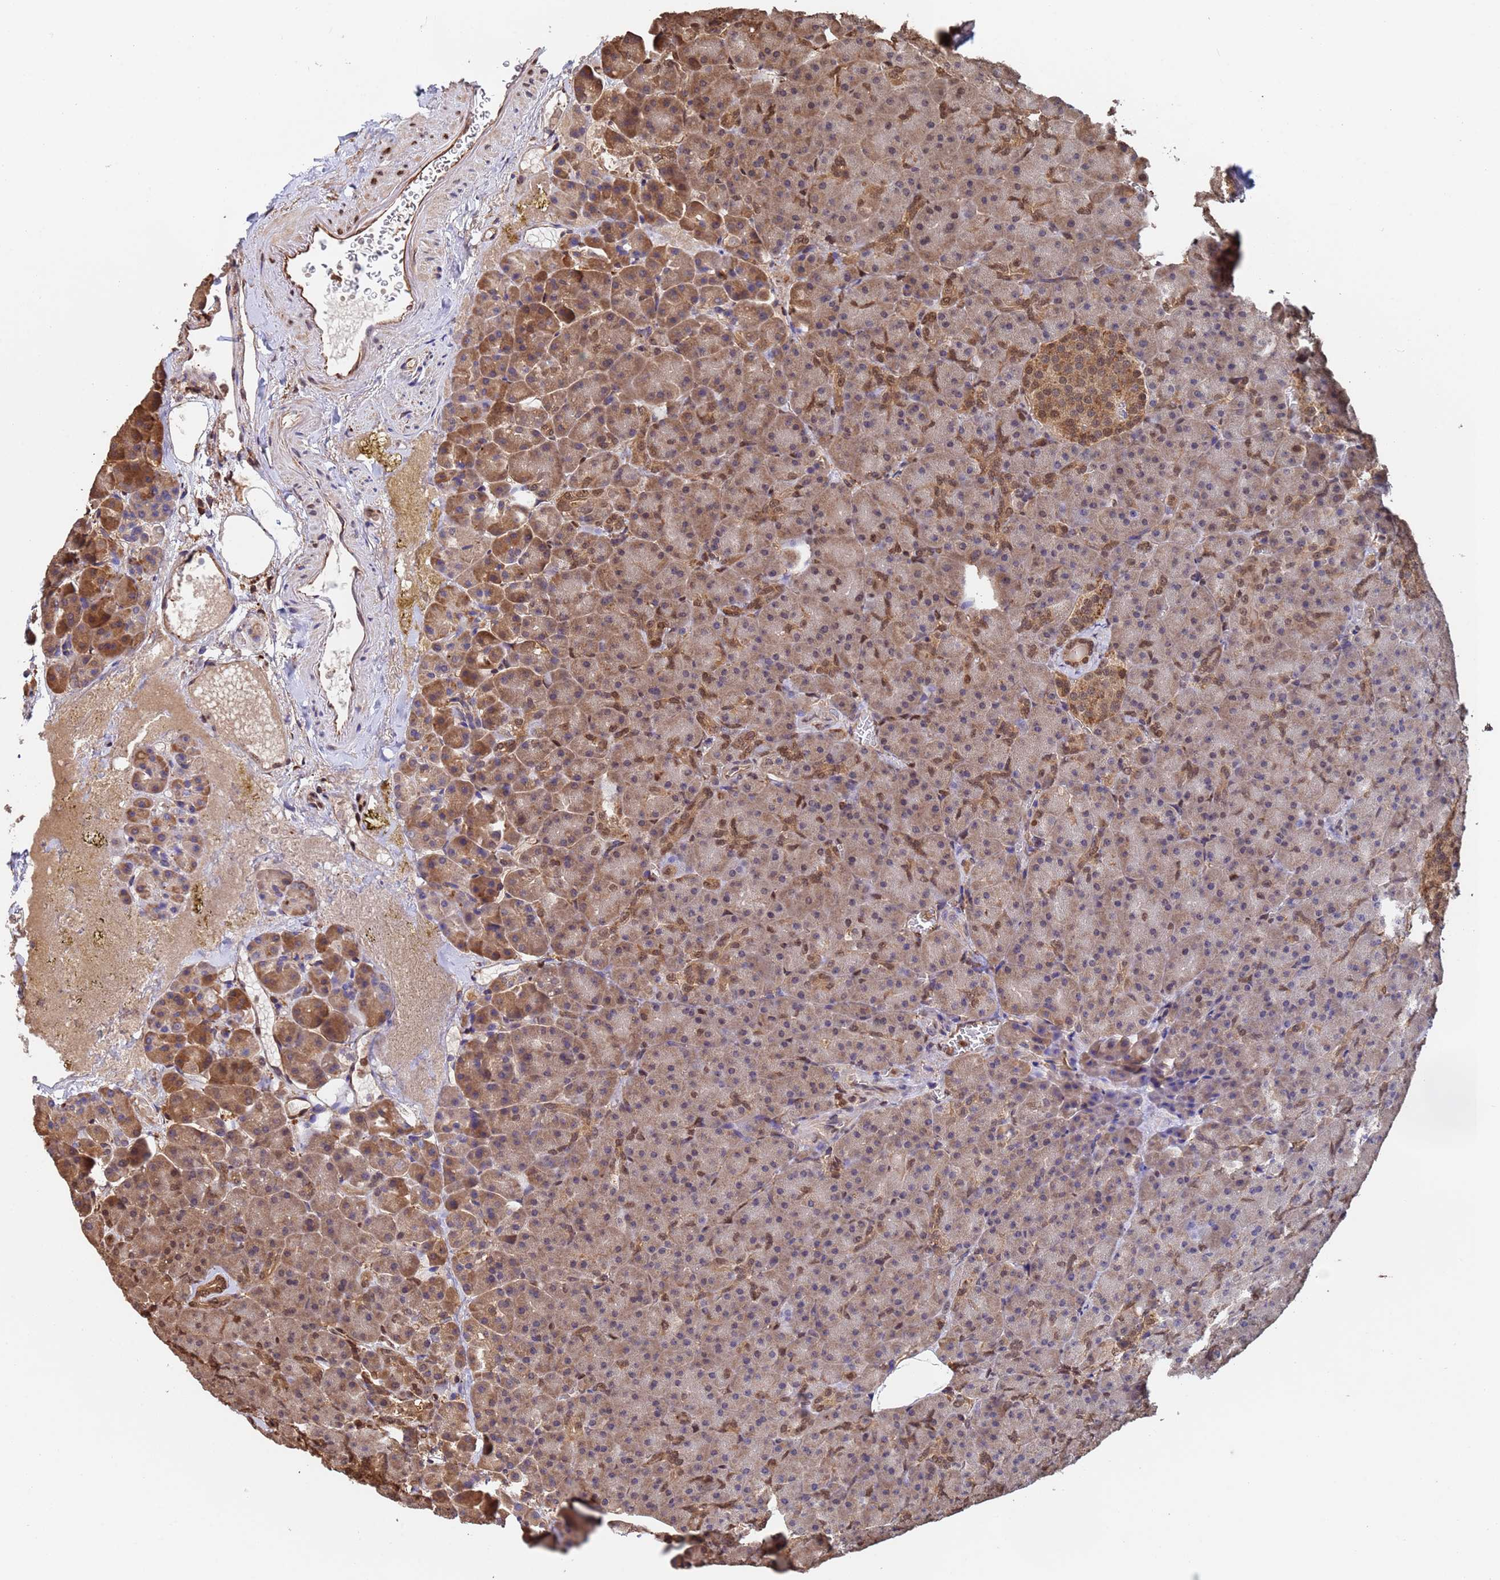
{"staining": {"intensity": "moderate", "quantity": "25%-75%", "location": "cytoplasmic/membranous"}, "tissue": "pancreas", "cell_type": "Exocrine glandular cells", "image_type": "normal", "snomed": [{"axis": "morphology", "description": "Normal tissue, NOS"}, {"axis": "topography", "description": "Pancreas"}], "caption": "Brown immunohistochemical staining in unremarkable pancreas reveals moderate cytoplasmic/membranous positivity in about 25%-75% of exocrine glandular cells. (DAB (3,3'-diaminobenzidine) IHC with brightfield microscopy, high magnification).", "gene": "SUMO2", "patient": {"sex": "female", "age": 74}}